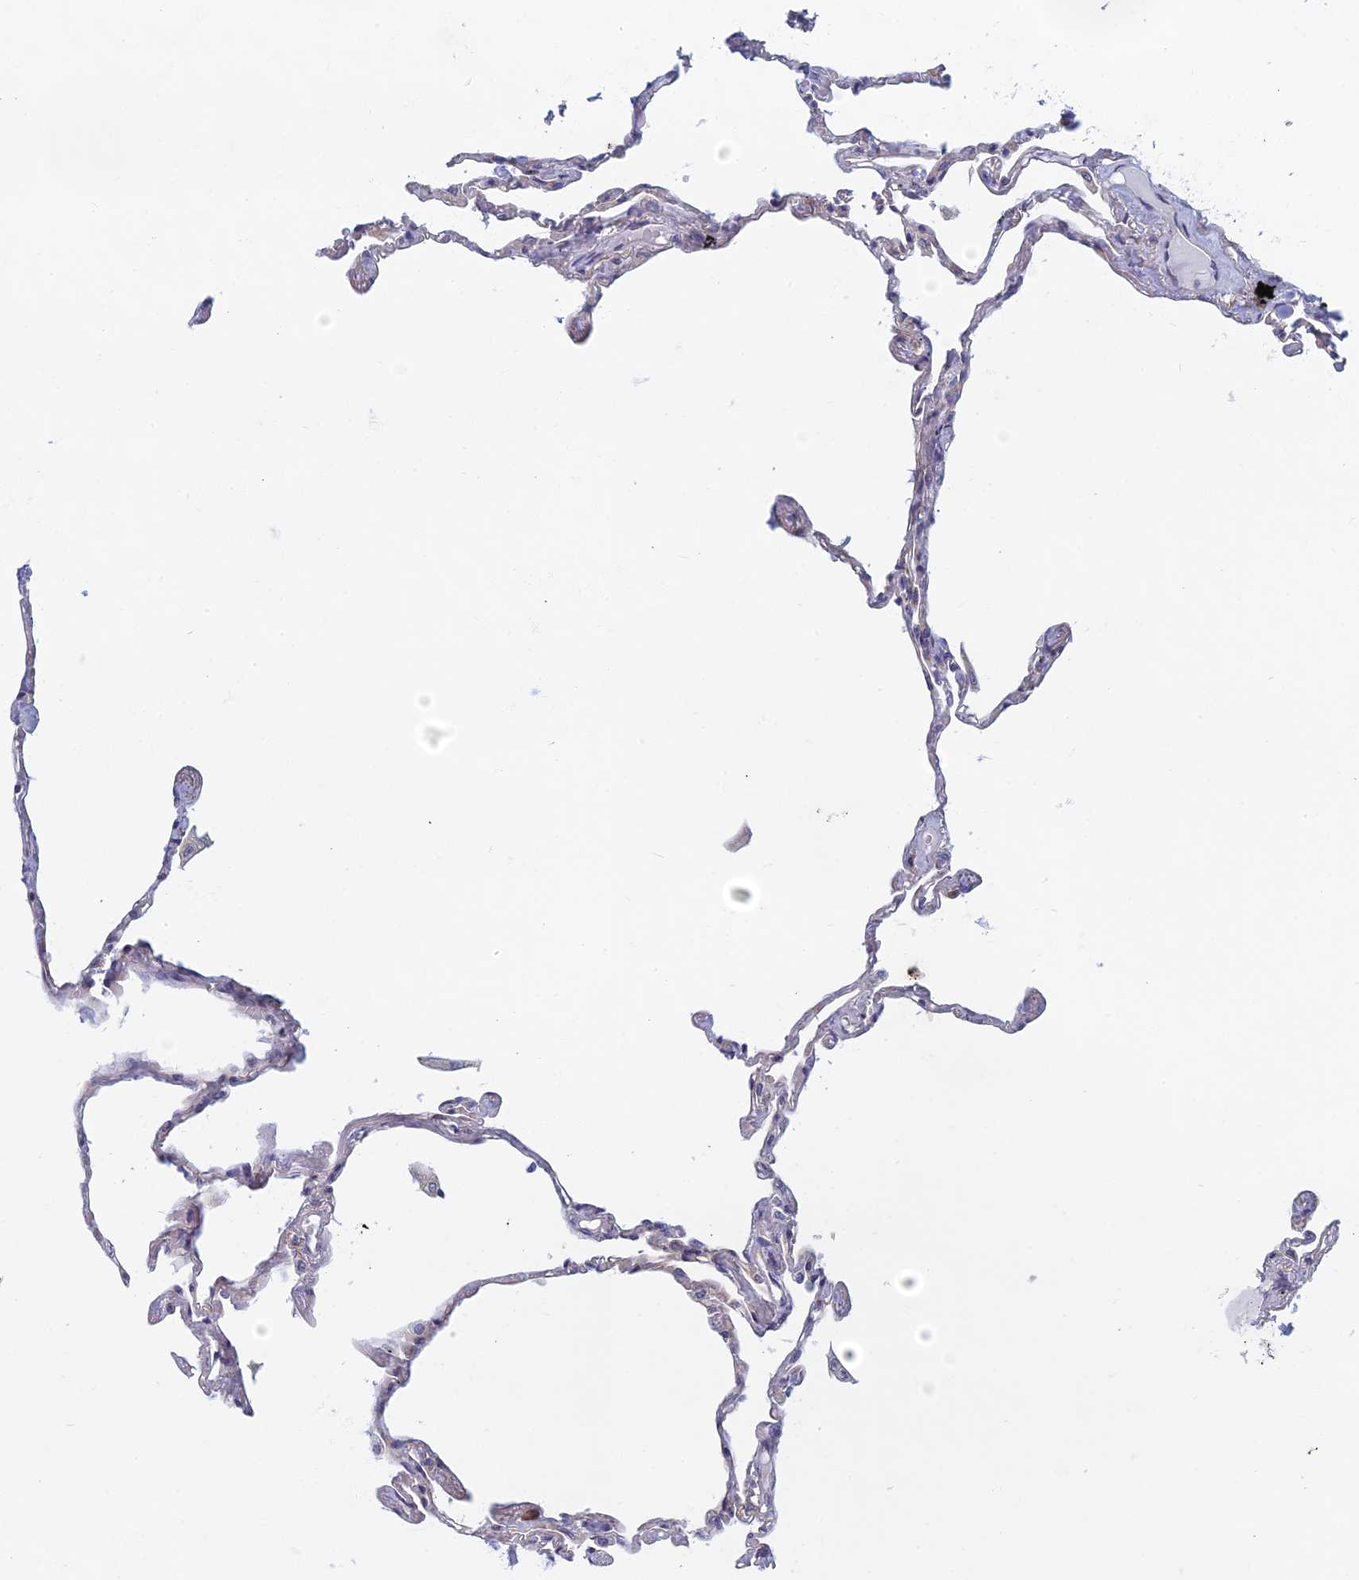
{"staining": {"intensity": "negative", "quantity": "none", "location": "none"}, "tissue": "lung", "cell_type": "Alveolar cells", "image_type": "normal", "snomed": [{"axis": "morphology", "description": "Normal tissue, NOS"}, {"axis": "topography", "description": "Lung"}], "caption": "A micrograph of human lung is negative for staining in alveolar cells. Brightfield microscopy of IHC stained with DAB (3,3'-diaminobenzidine) (brown) and hematoxylin (blue), captured at high magnification.", "gene": "DDX51", "patient": {"sex": "female", "age": 67}}